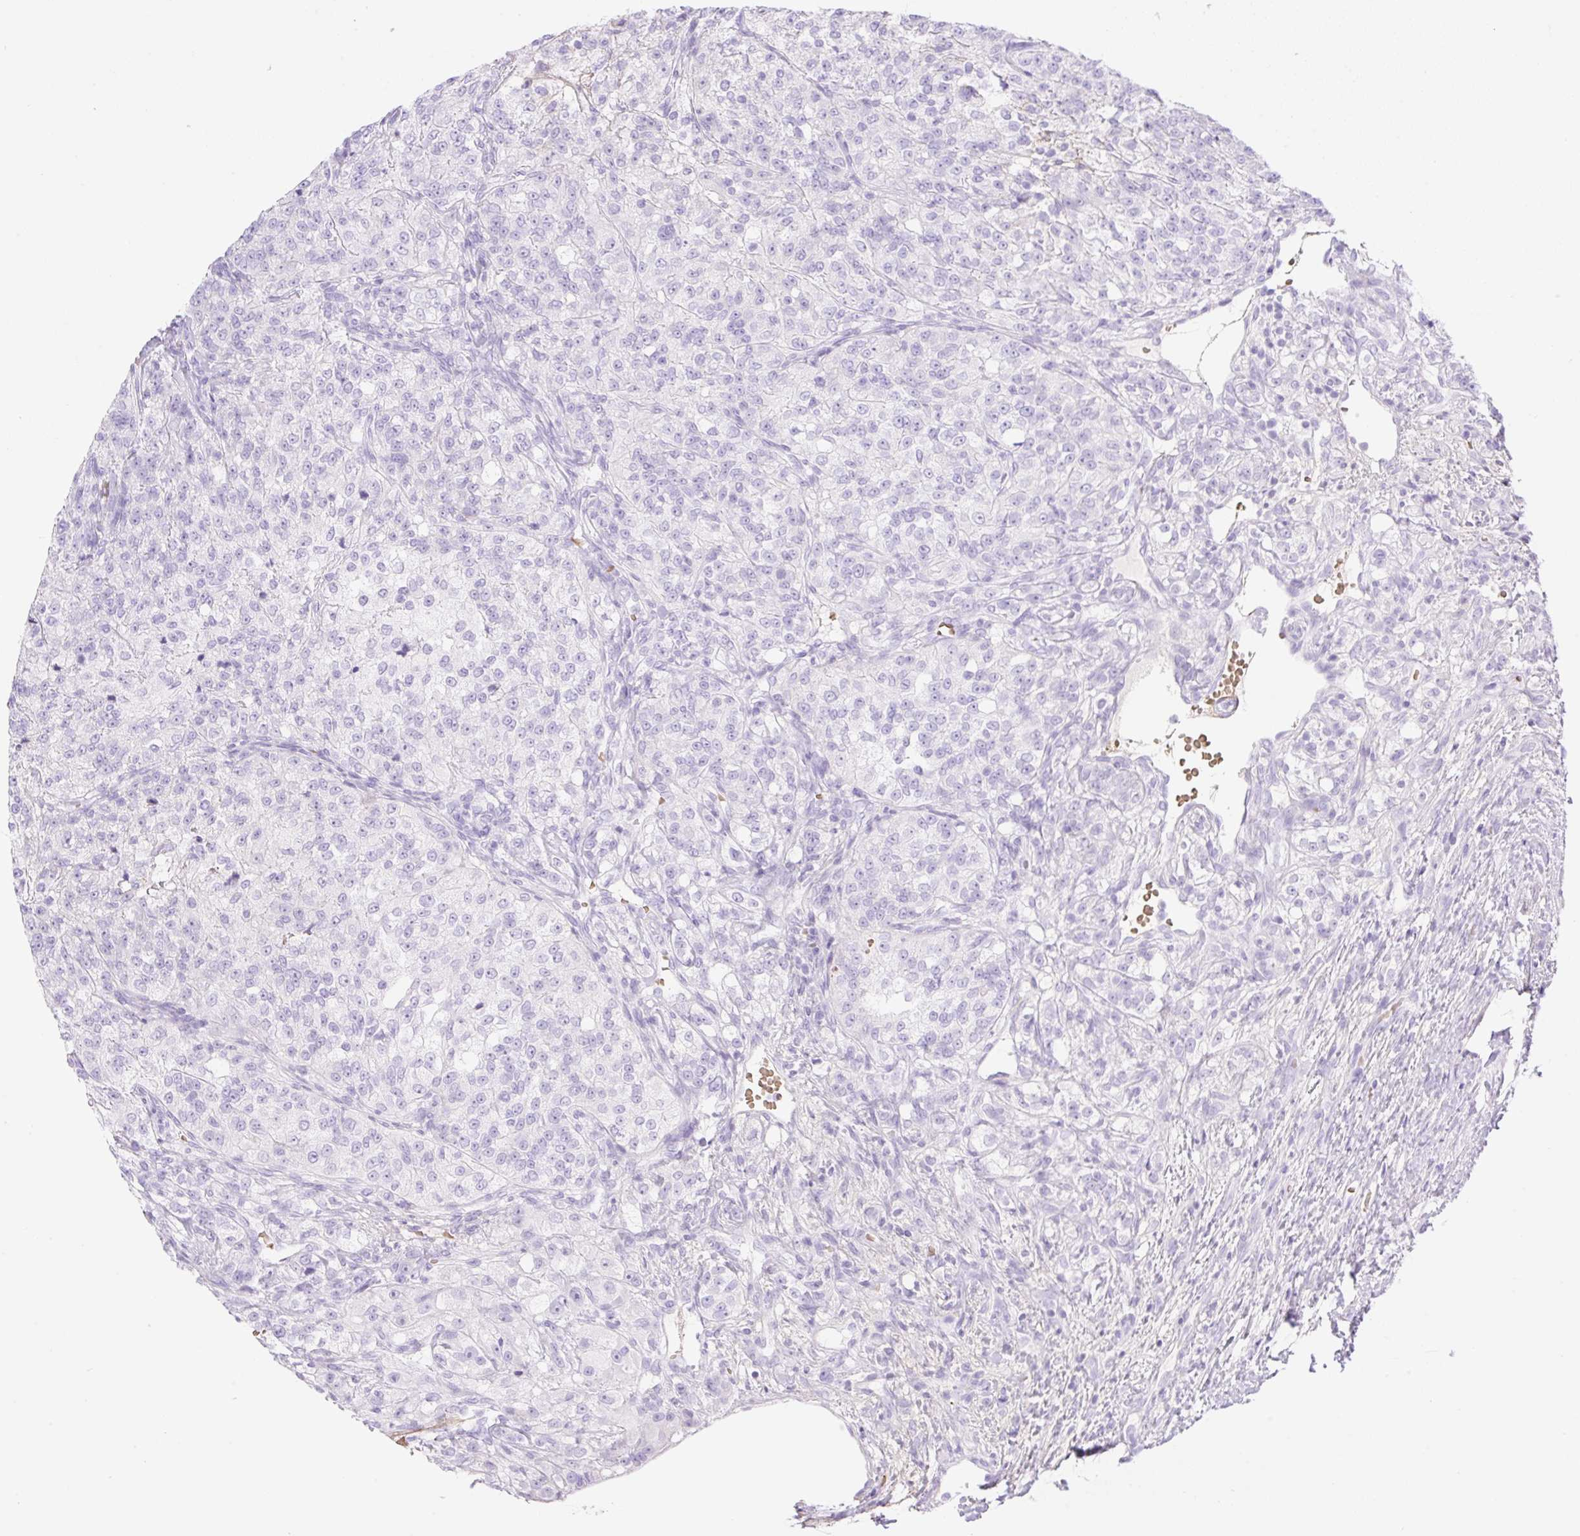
{"staining": {"intensity": "negative", "quantity": "none", "location": "none"}, "tissue": "renal cancer", "cell_type": "Tumor cells", "image_type": "cancer", "snomed": [{"axis": "morphology", "description": "Adenocarcinoma, NOS"}, {"axis": "topography", "description": "Kidney"}], "caption": "Tumor cells are negative for brown protein staining in renal cancer. The staining was performed using DAB (3,3'-diaminobenzidine) to visualize the protein expression in brown, while the nuclei were stained in blue with hematoxylin (Magnification: 20x).", "gene": "CDX1", "patient": {"sex": "female", "age": 63}}